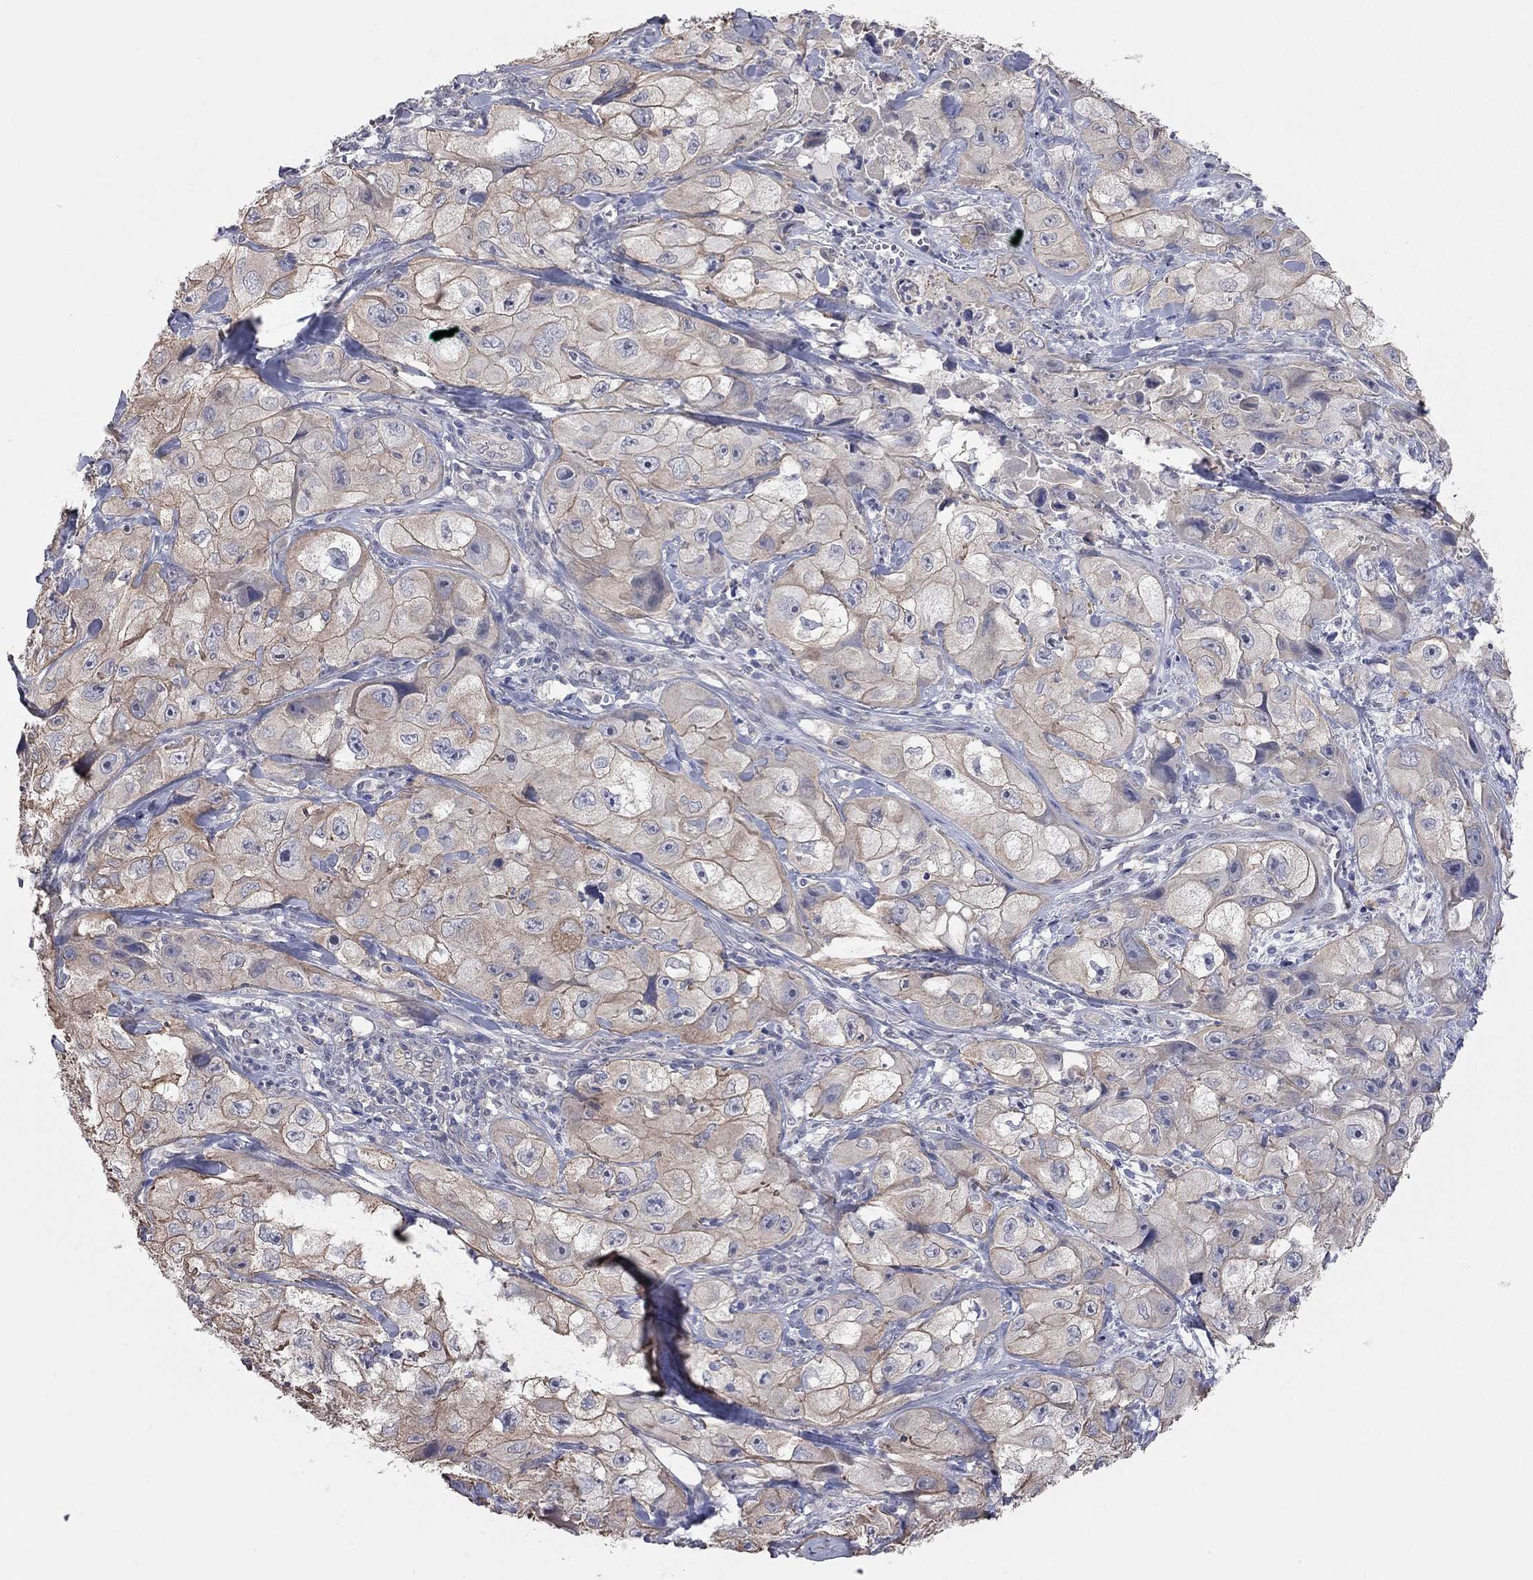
{"staining": {"intensity": "moderate", "quantity": "25%-75%", "location": "cytoplasmic/membranous"}, "tissue": "skin cancer", "cell_type": "Tumor cells", "image_type": "cancer", "snomed": [{"axis": "morphology", "description": "Squamous cell carcinoma, NOS"}, {"axis": "topography", "description": "Skin"}, {"axis": "topography", "description": "Subcutis"}], "caption": "An image showing moderate cytoplasmic/membranous expression in about 25%-75% of tumor cells in squamous cell carcinoma (skin), as visualized by brown immunohistochemical staining.", "gene": "KCNB1", "patient": {"sex": "male", "age": 73}}